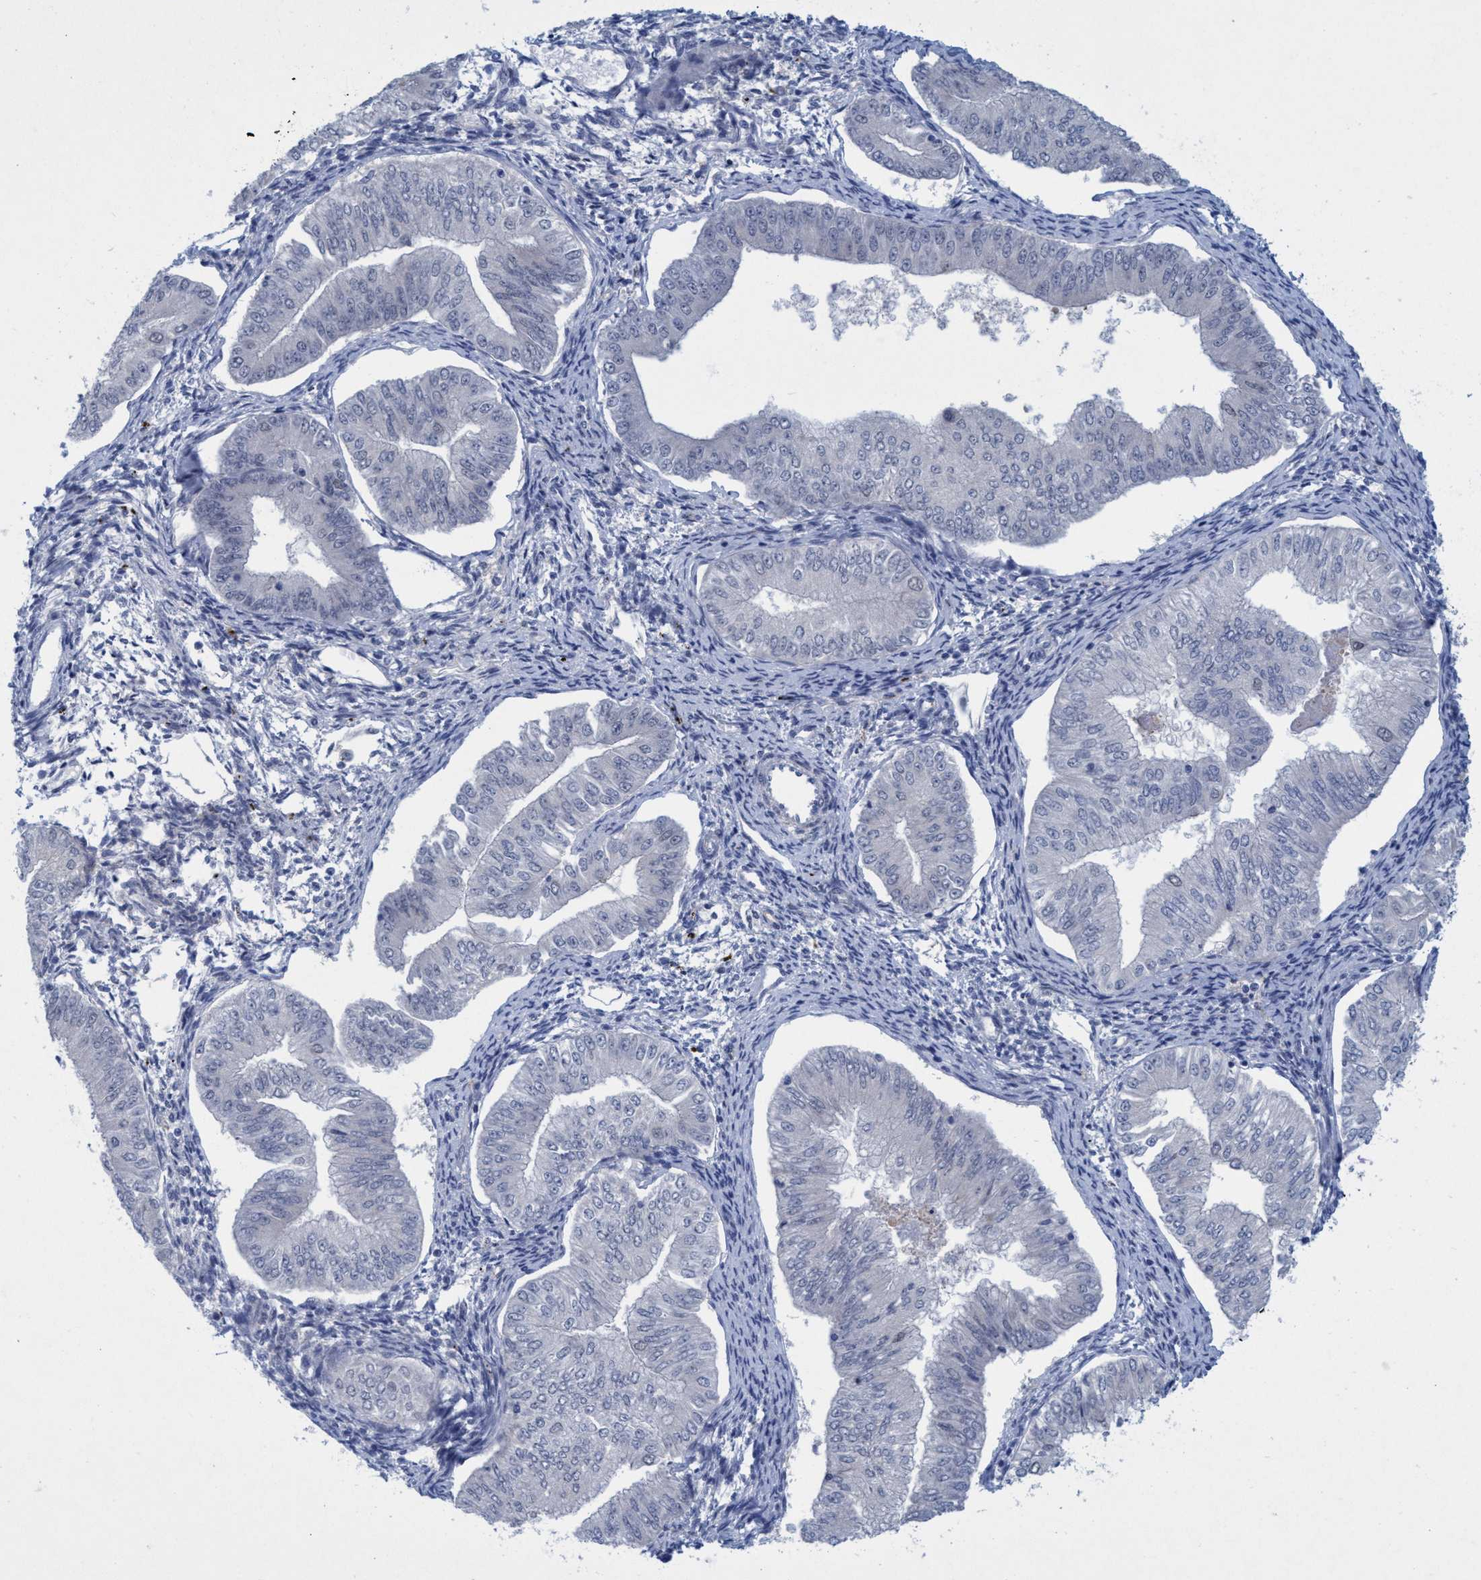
{"staining": {"intensity": "negative", "quantity": "none", "location": "none"}, "tissue": "endometrial cancer", "cell_type": "Tumor cells", "image_type": "cancer", "snomed": [{"axis": "morphology", "description": "Normal tissue, NOS"}, {"axis": "morphology", "description": "Adenocarcinoma, NOS"}, {"axis": "topography", "description": "Endometrium"}], "caption": "The histopathology image exhibits no staining of tumor cells in endometrial adenocarcinoma.", "gene": "SLC43A2", "patient": {"sex": "female", "age": 53}}